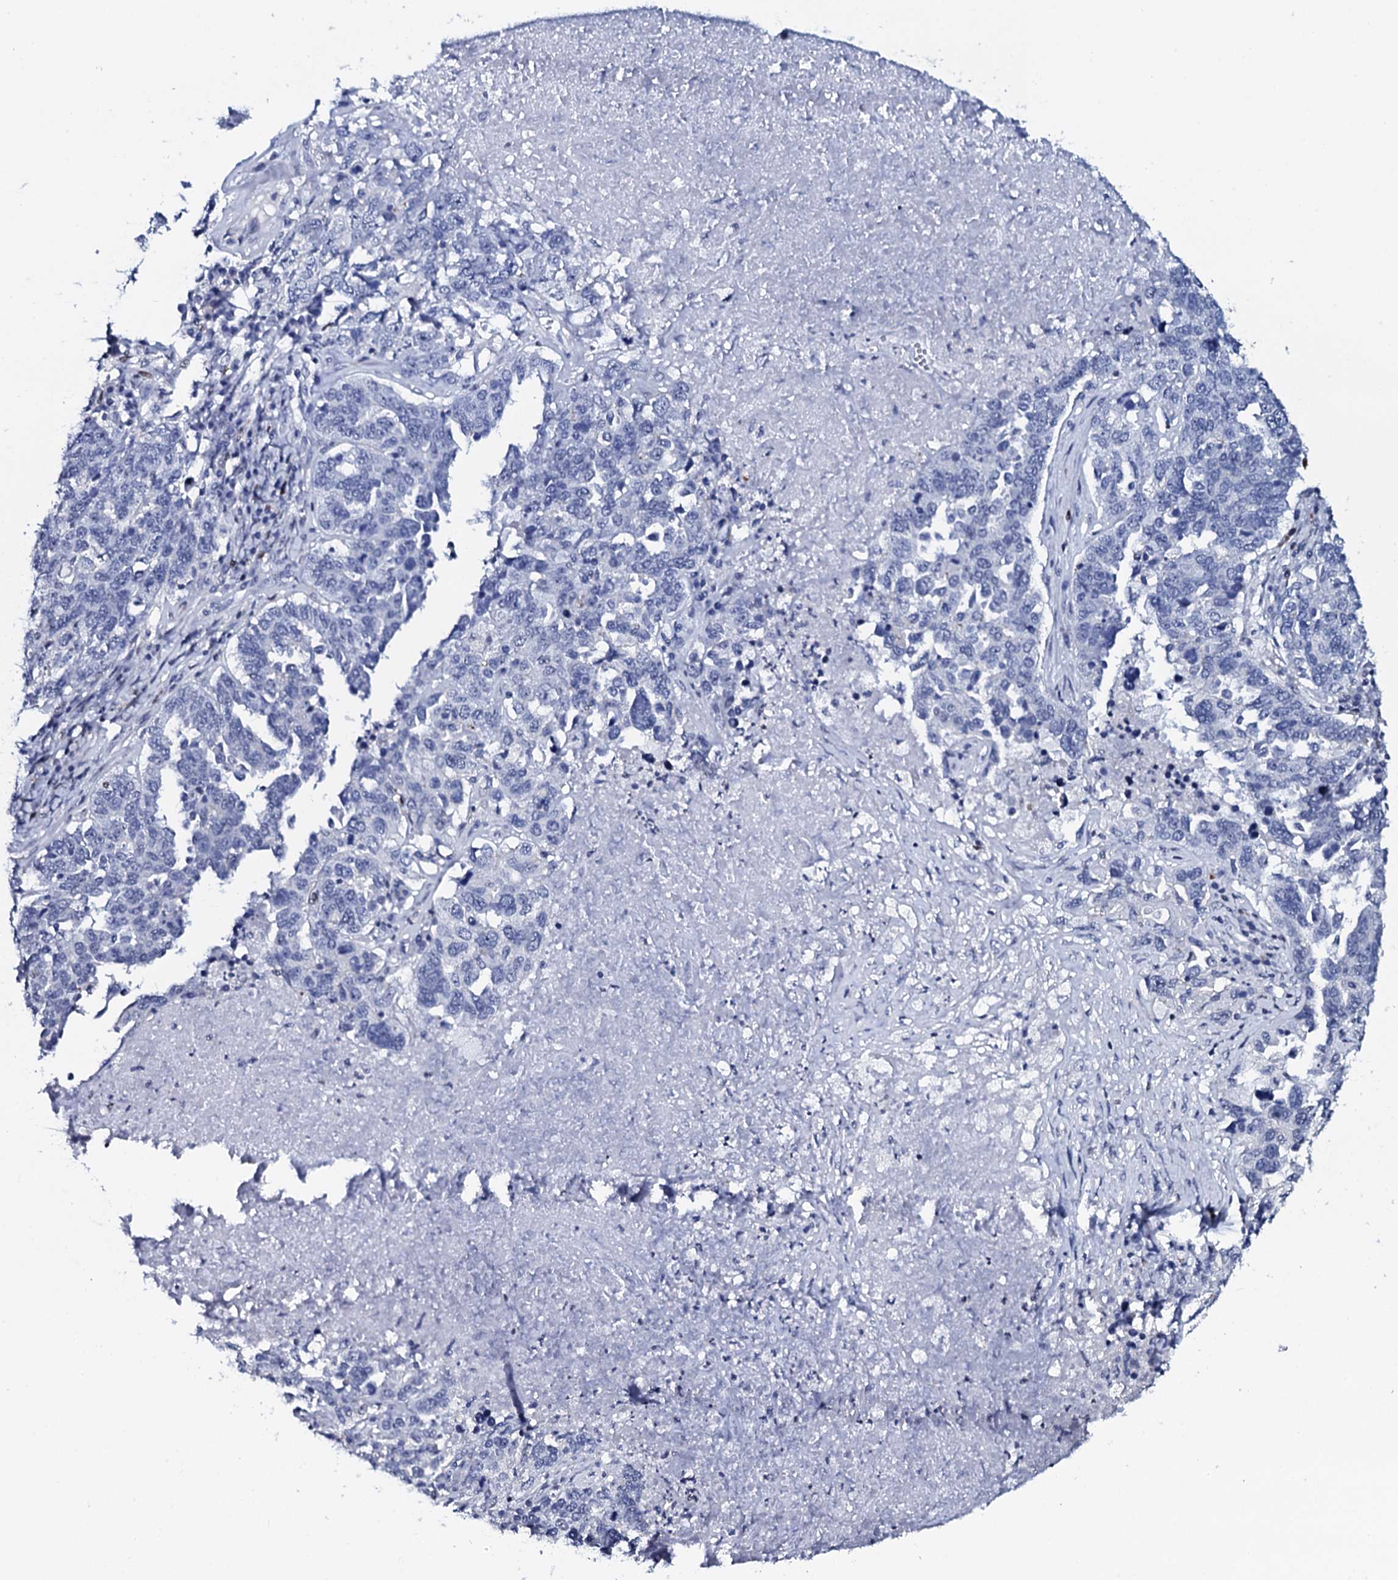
{"staining": {"intensity": "negative", "quantity": "none", "location": "none"}, "tissue": "ovarian cancer", "cell_type": "Tumor cells", "image_type": "cancer", "snomed": [{"axis": "morphology", "description": "Carcinoma, endometroid"}, {"axis": "topography", "description": "Ovary"}], "caption": "DAB (3,3'-diaminobenzidine) immunohistochemical staining of human endometroid carcinoma (ovarian) demonstrates no significant expression in tumor cells.", "gene": "NPM2", "patient": {"sex": "female", "age": 62}}